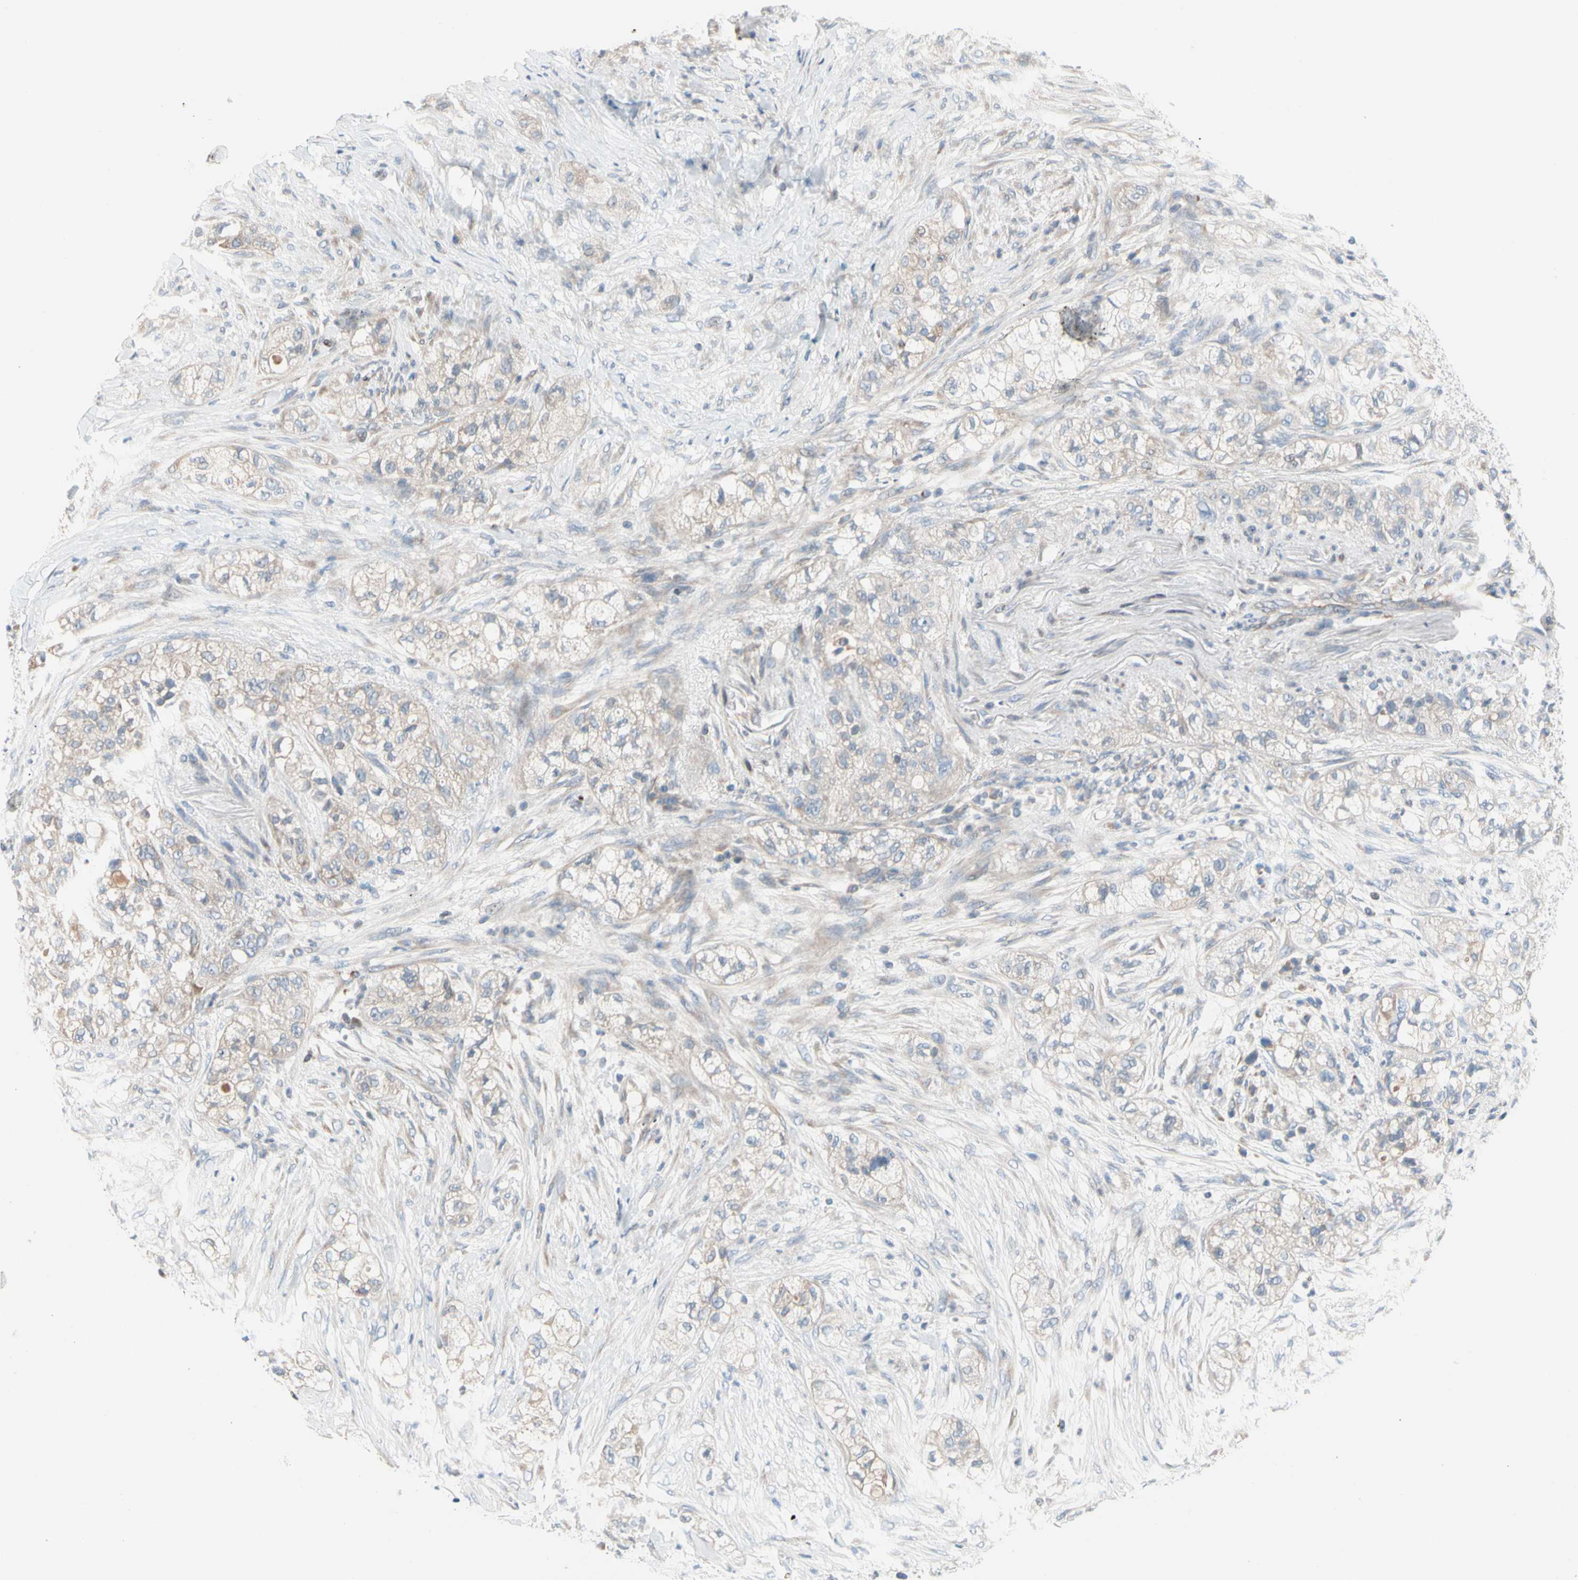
{"staining": {"intensity": "negative", "quantity": "none", "location": "none"}, "tissue": "pancreatic cancer", "cell_type": "Tumor cells", "image_type": "cancer", "snomed": [{"axis": "morphology", "description": "Adenocarcinoma, NOS"}, {"axis": "topography", "description": "Pancreas"}], "caption": "The immunohistochemistry photomicrograph has no significant positivity in tumor cells of adenocarcinoma (pancreatic) tissue. (DAB immunohistochemistry with hematoxylin counter stain).", "gene": "MAP3K3", "patient": {"sex": "female", "age": 78}}